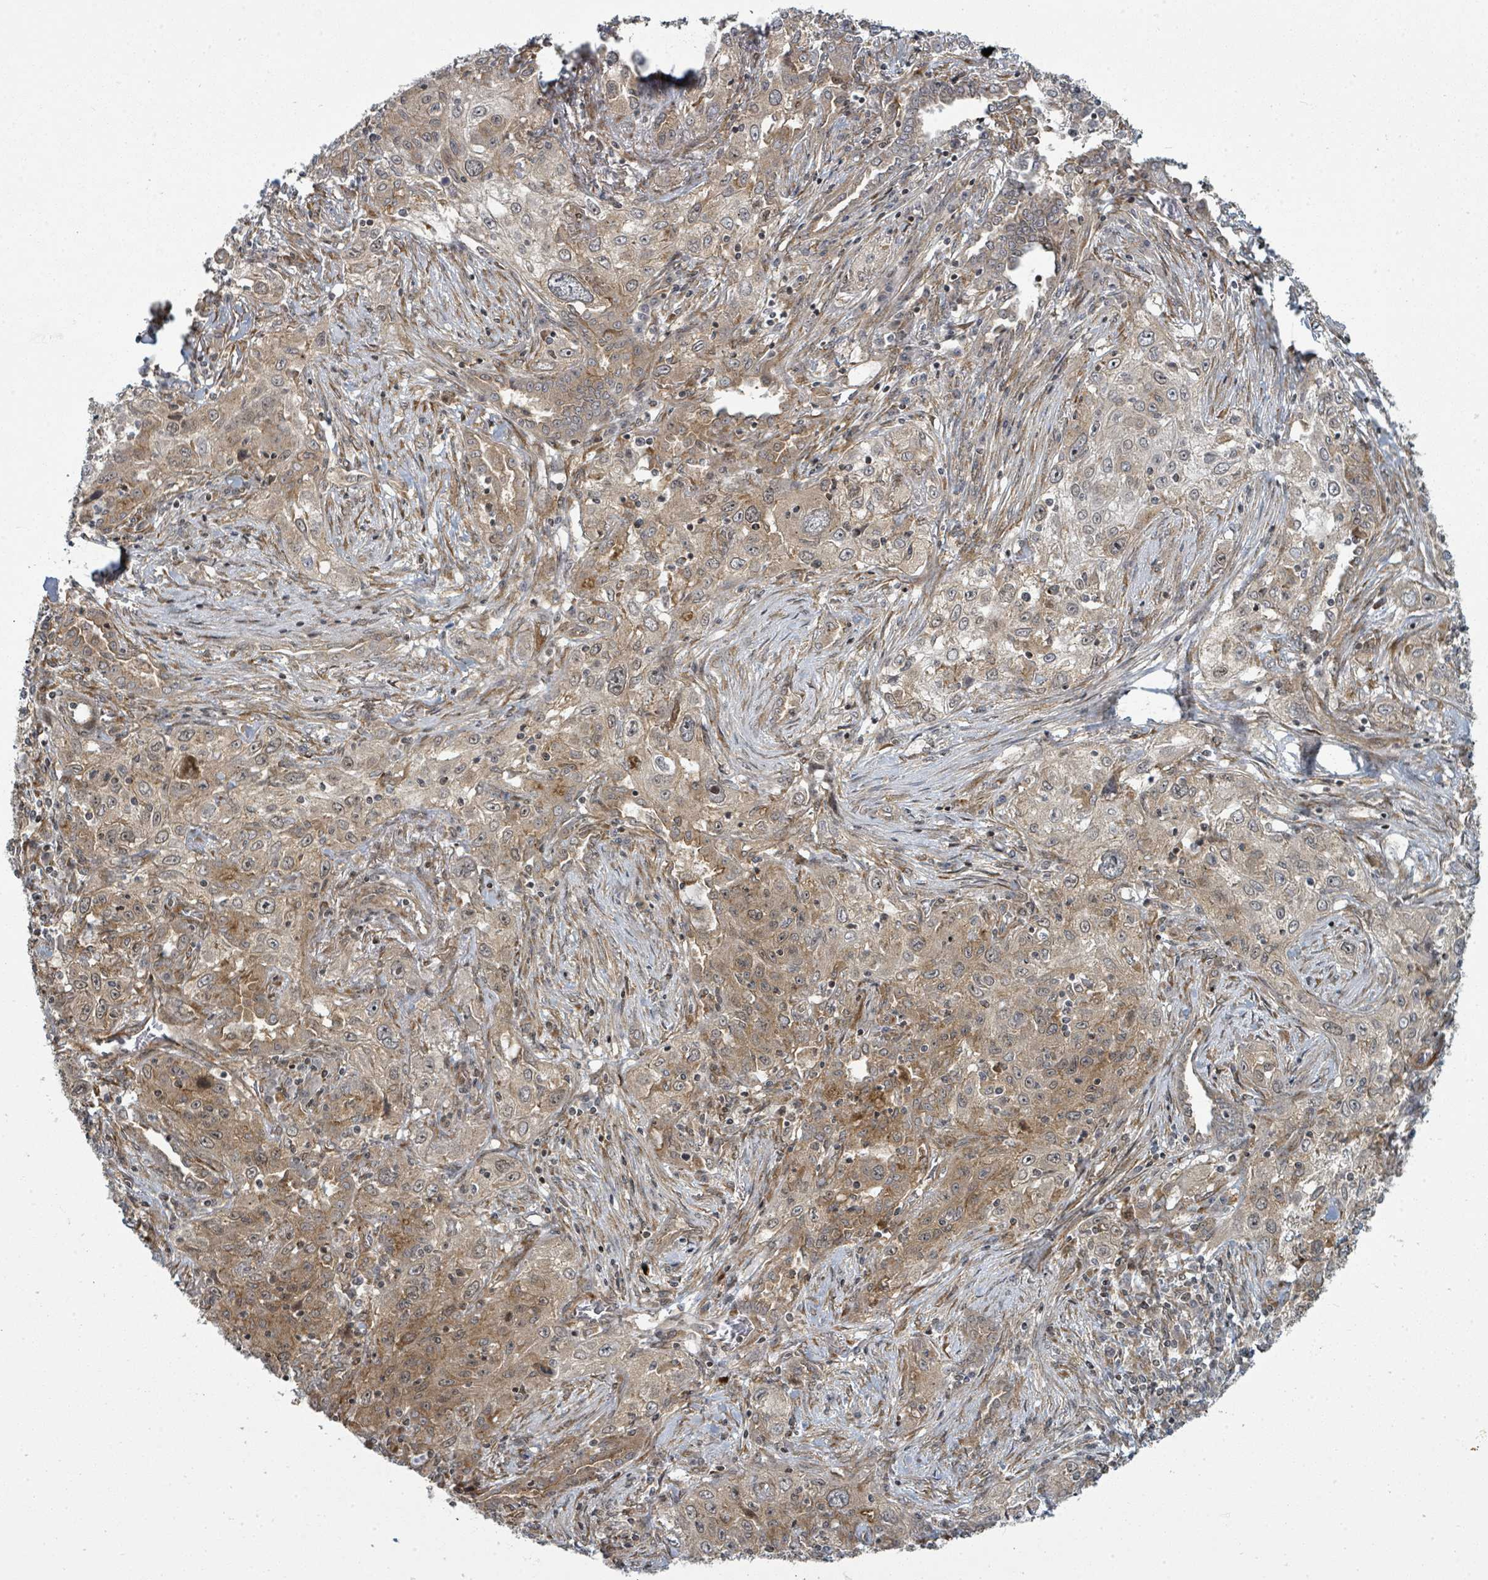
{"staining": {"intensity": "weak", "quantity": "25%-75%", "location": "cytoplasmic/membranous"}, "tissue": "lung cancer", "cell_type": "Tumor cells", "image_type": "cancer", "snomed": [{"axis": "morphology", "description": "Squamous cell carcinoma, NOS"}, {"axis": "topography", "description": "Lung"}], "caption": "Lung cancer (squamous cell carcinoma) stained with a protein marker reveals weak staining in tumor cells.", "gene": "PSMG2", "patient": {"sex": "female", "age": 69}}